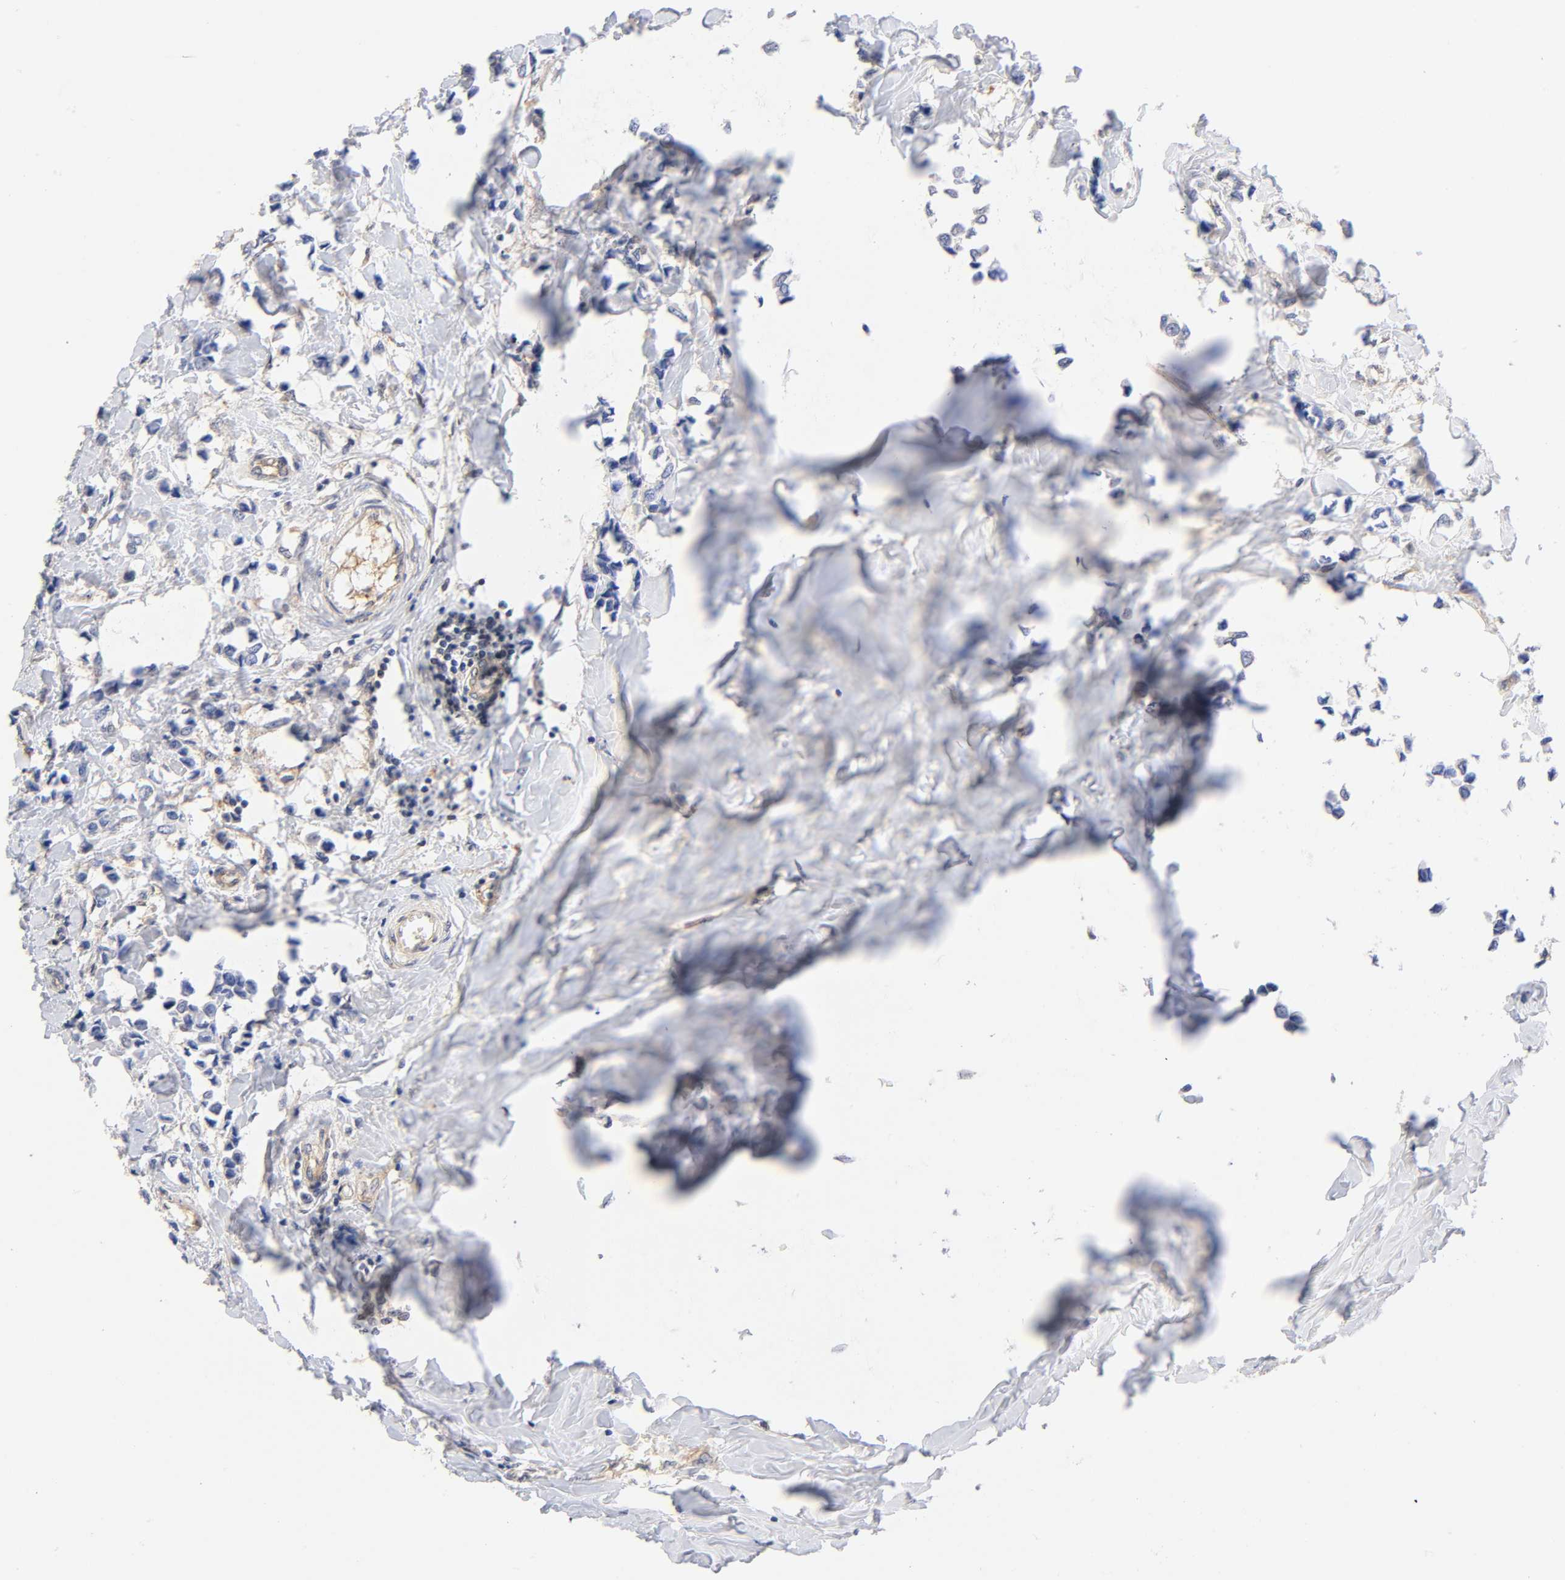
{"staining": {"intensity": "negative", "quantity": "none", "location": "none"}, "tissue": "breast cancer", "cell_type": "Tumor cells", "image_type": "cancer", "snomed": [{"axis": "morphology", "description": "Lobular carcinoma"}, {"axis": "topography", "description": "Breast"}], "caption": "Immunohistochemistry image of neoplastic tissue: human breast cancer stained with DAB demonstrates no significant protein expression in tumor cells.", "gene": "PAFAH1B1", "patient": {"sex": "female", "age": 51}}